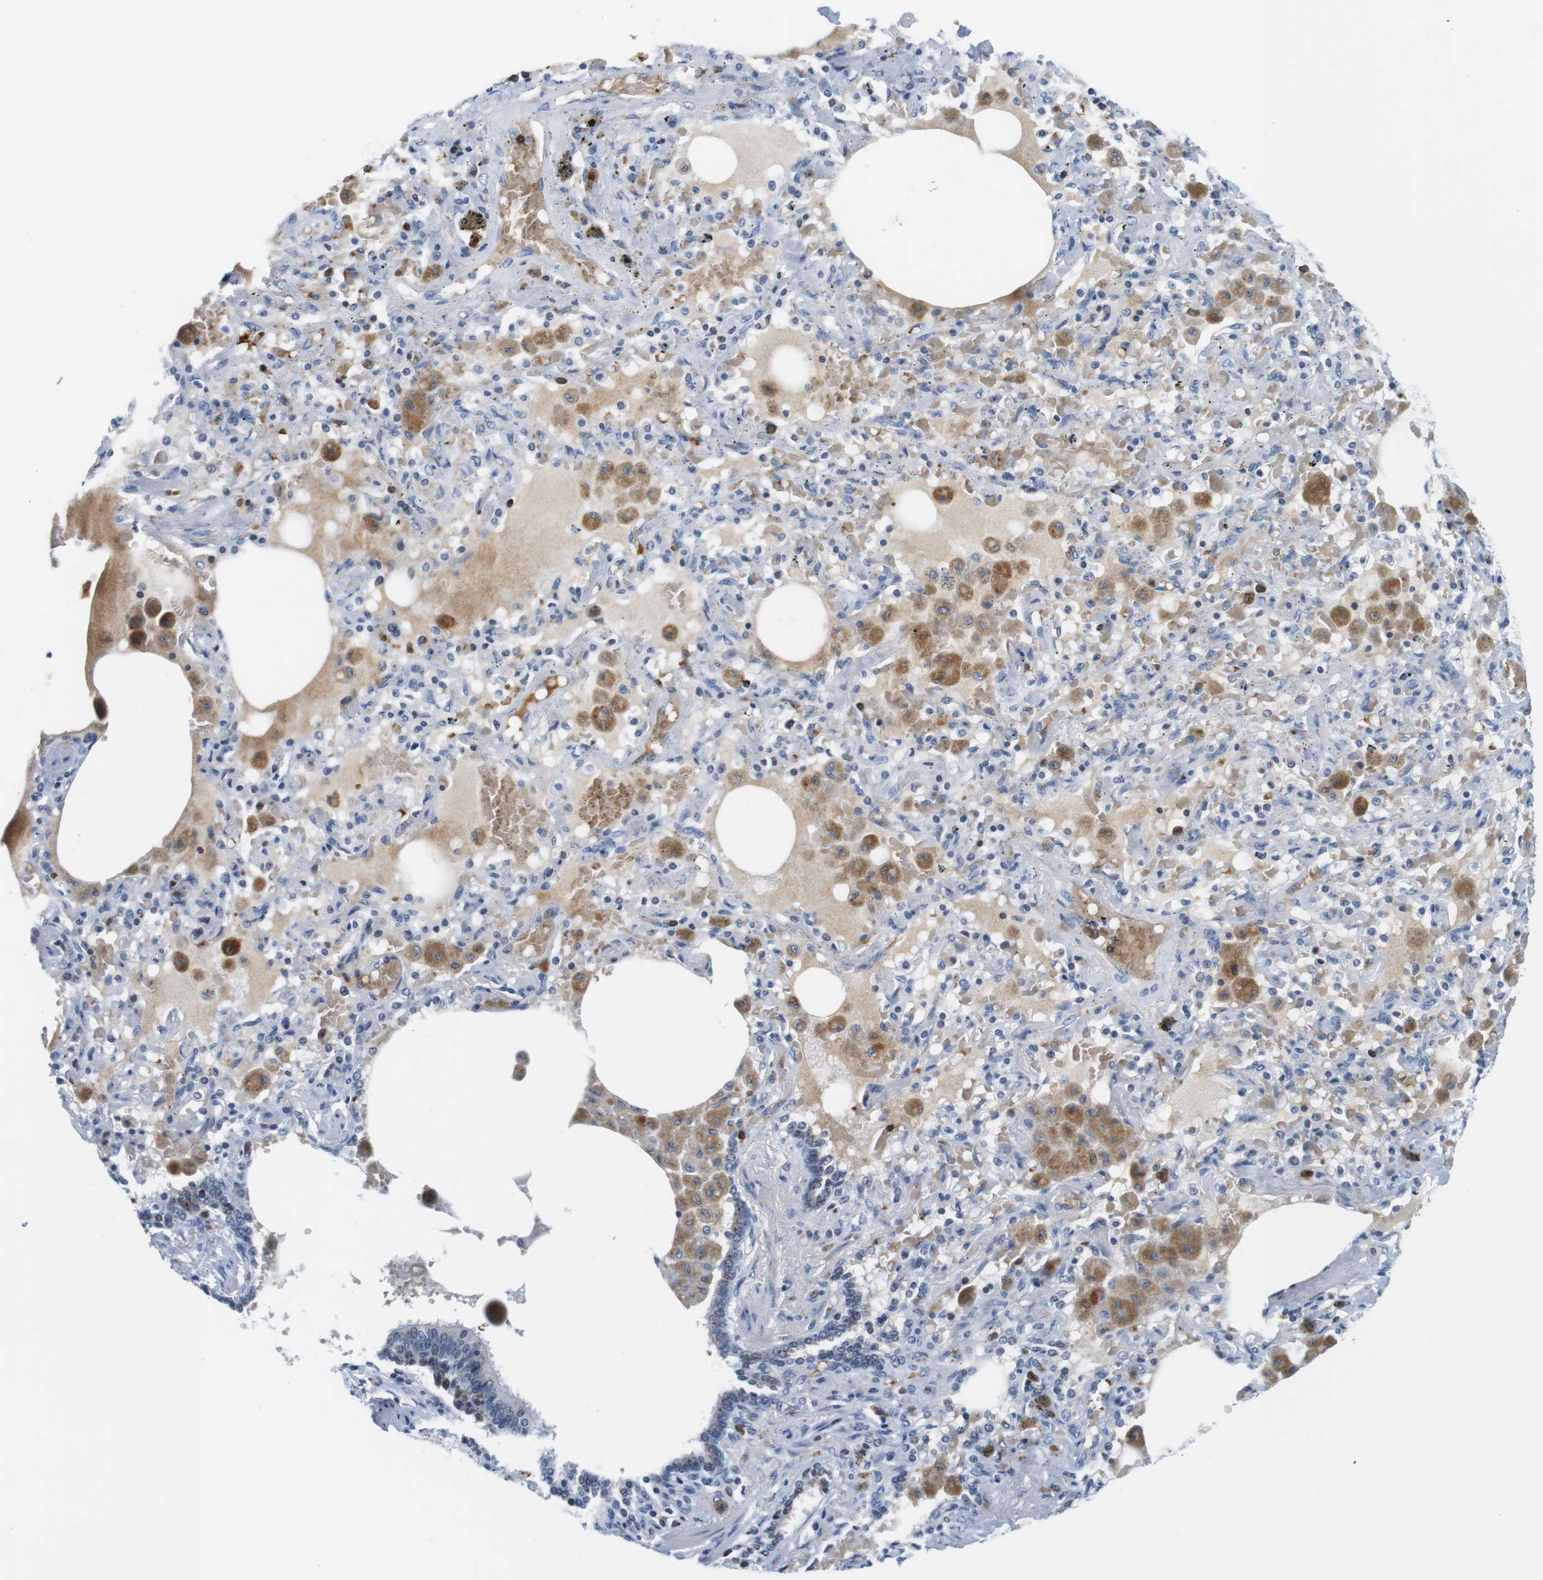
{"staining": {"intensity": "negative", "quantity": "none", "location": "none"}, "tissue": "lung cancer", "cell_type": "Tumor cells", "image_type": "cancer", "snomed": [{"axis": "morphology", "description": "Squamous cell carcinoma, NOS"}, {"axis": "topography", "description": "Lung"}], "caption": "DAB (3,3'-diaminobenzidine) immunohistochemical staining of lung squamous cell carcinoma demonstrates no significant positivity in tumor cells. Nuclei are stained in blue.", "gene": "TFAP2C", "patient": {"sex": "female", "age": 47}}